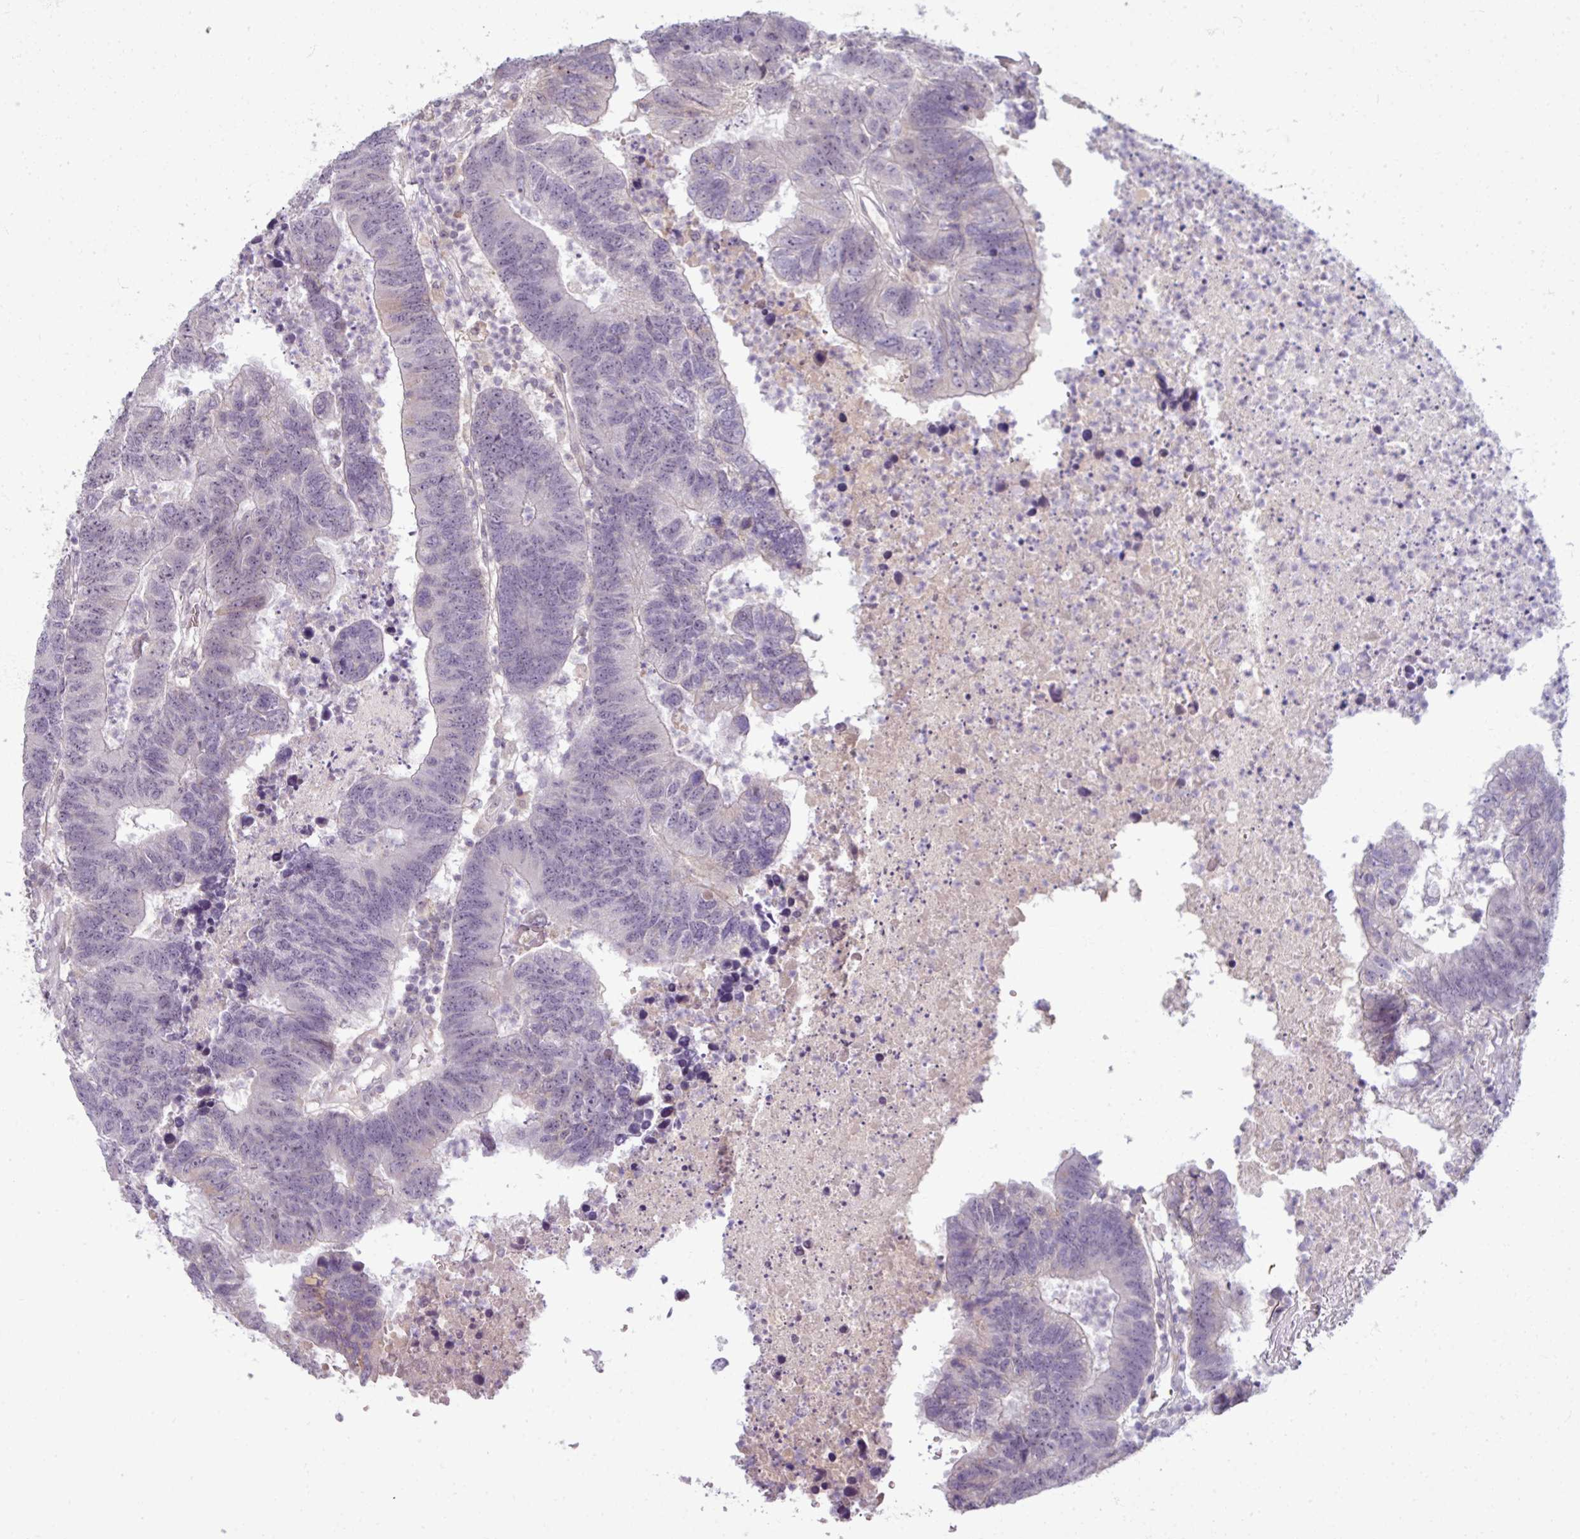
{"staining": {"intensity": "negative", "quantity": "none", "location": "none"}, "tissue": "colorectal cancer", "cell_type": "Tumor cells", "image_type": "cancer", "snomed": [{"axis": "morphology", "description": "Adenocarcinoma, NOS"}, {"axis": "topography", "description": "Colon"}], "caption": "DAB (3,3'-diaminobenzidine) immunohistochemical staining of colorectal adenocarcinoma displays no significant expression in tumor cells. The staining is performed using DAB (3,3'-diaminobenzidine) brown chromogen with nuclei counter-stained in using hematoxylin.", "gene": "UVSSA", "patient": {"sex": "female", "age": 48}}